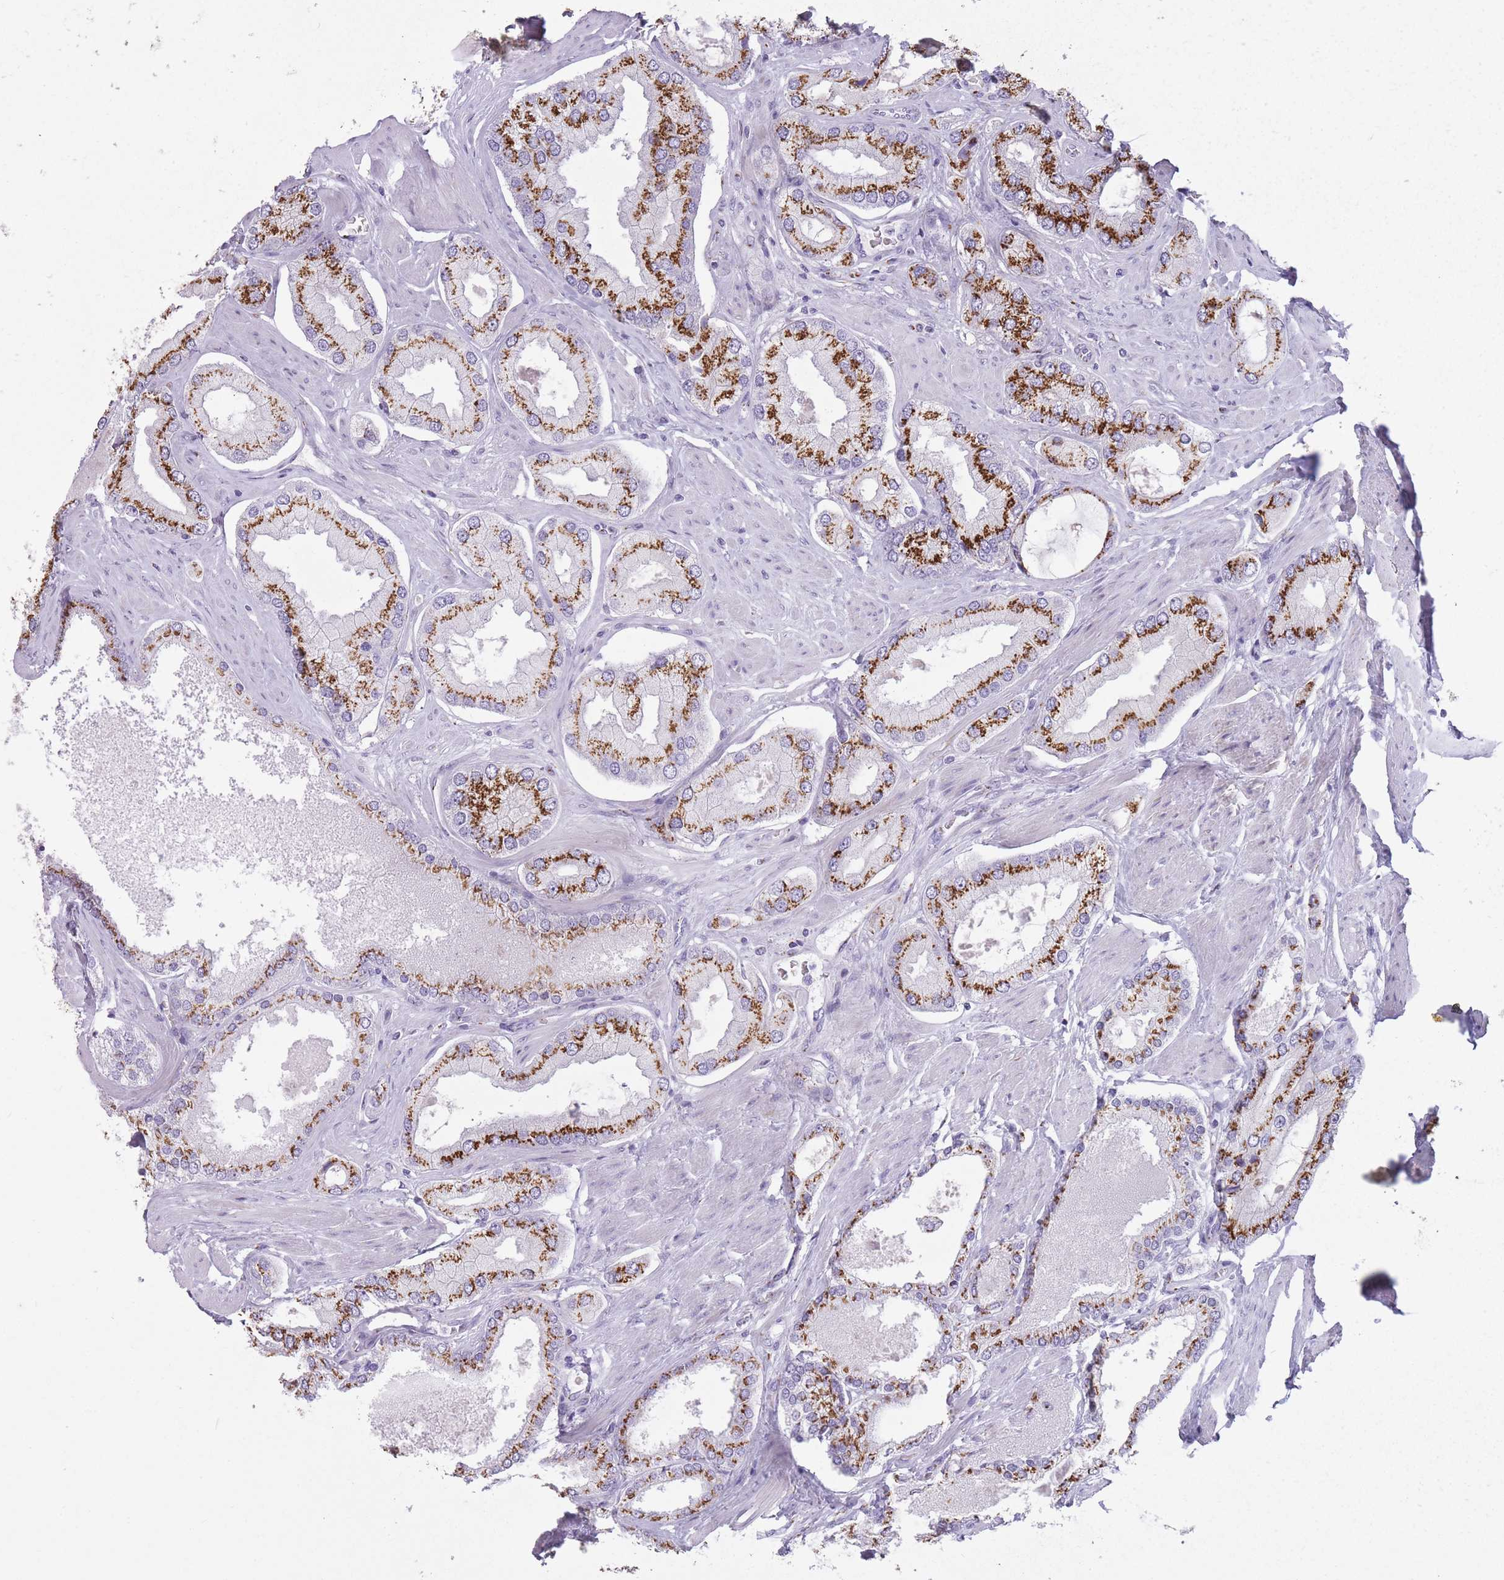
{"staining": {"intensity": "strong", "quantity": ">75%", "location": "cytoplasmic/membranous"}, "tissue": "prostate cancer", "cell_type": "Tumor cells", "image_type": "cancer", "snomed": [{"axis": "morphology", "description": "Adenocarcinoma, Low grade"}, {"axis": "topography", "description": "Prostate"}], "caption": "The histopathology image shows a brown stain indicating the presence of a protein in the cytoplasmic/membranous of tumor cells in prostate cancer.", "gene": "B4GALT2", "patient": {"sex": "male", "age": 42}}